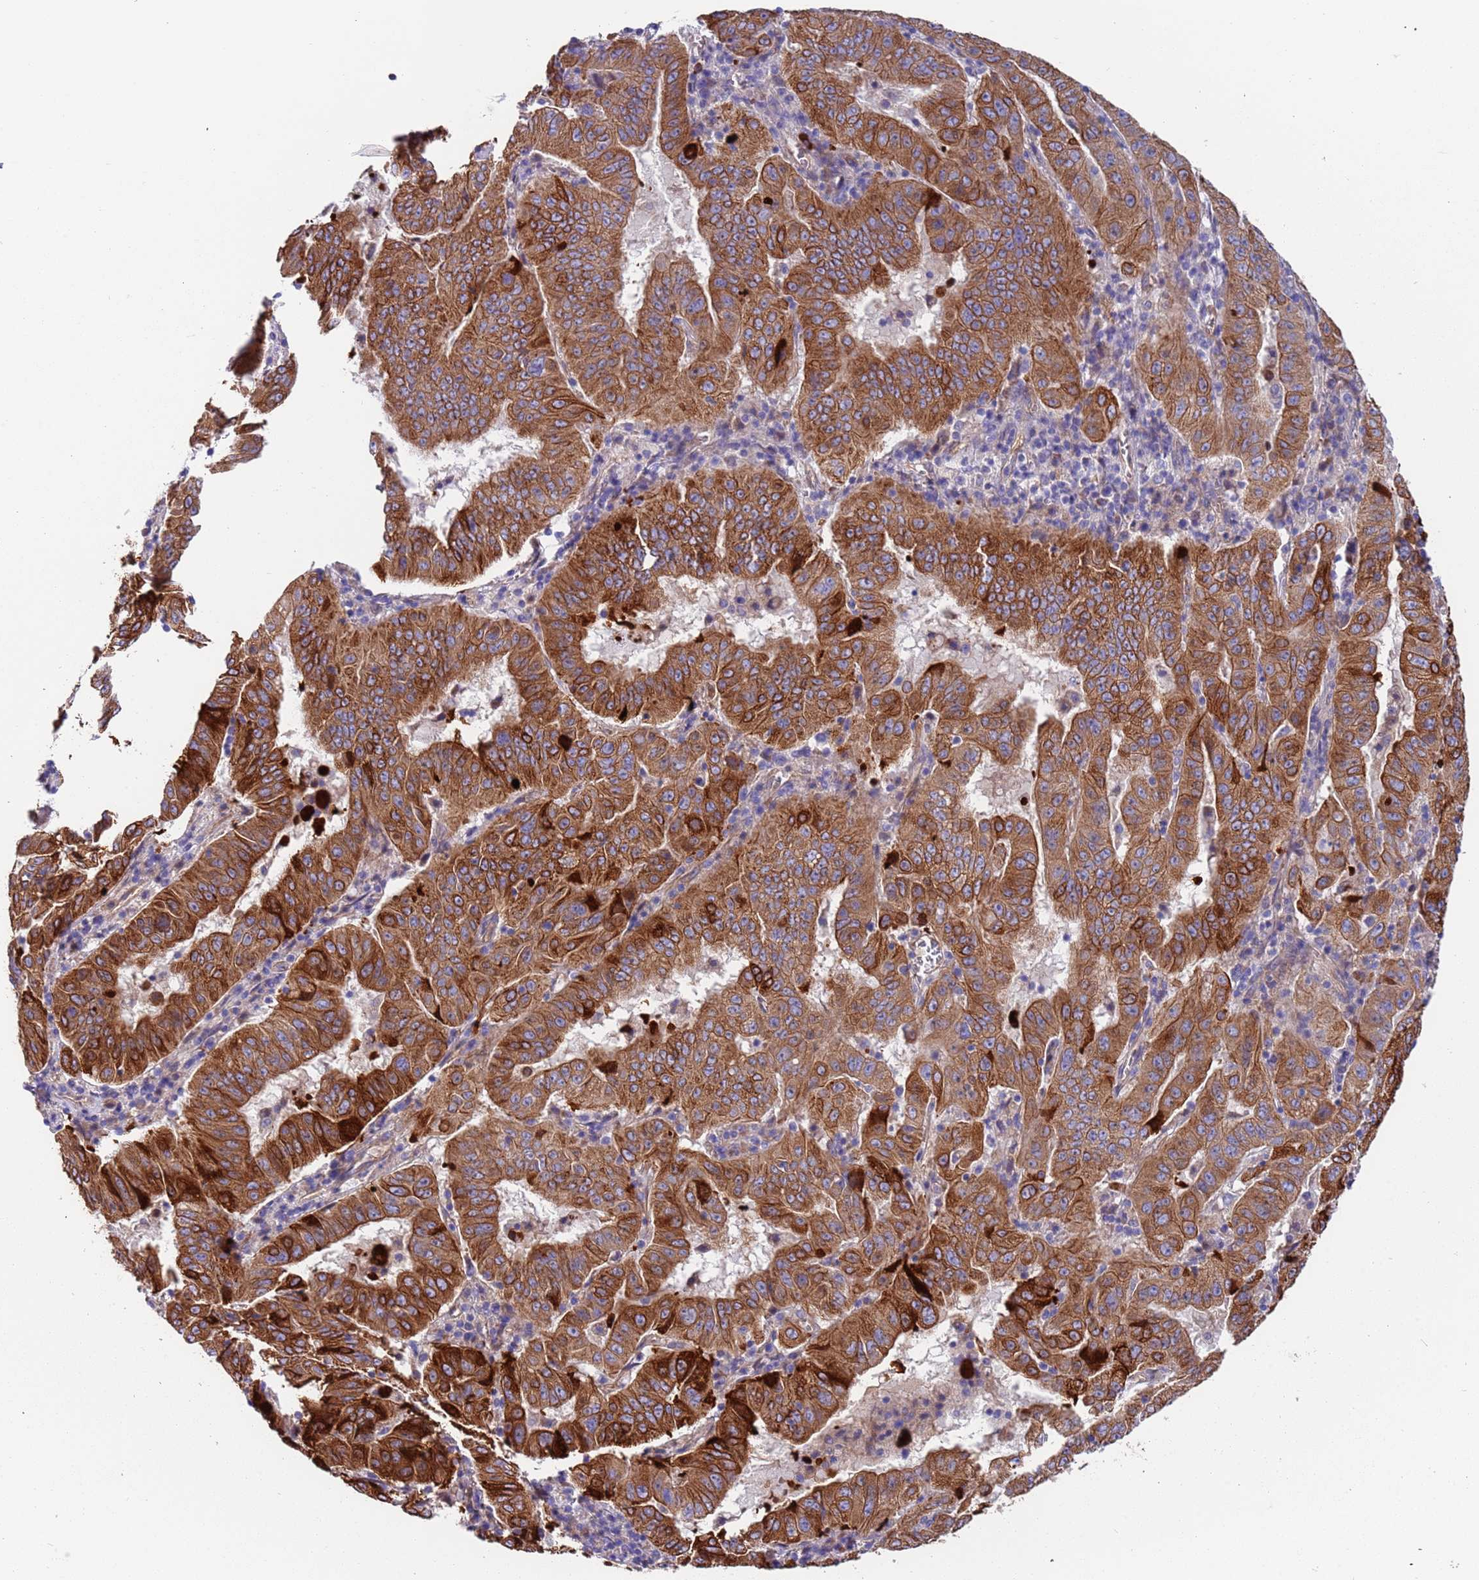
{"staining": {"intensity": "strong", "quantity": ">75%", "location": "cytoplasmic/membranous"}, "tissue": "pancreatic cancer", "cell_type": "Tumor cells", "image_type": "cancer", "snomed": [{"axis": "morphology", "description": "Adenocarcinoma, NOS"}, {"axis": "topography", "description": "Pancreas"}], "caption": "Pancreatic cancer (adenocarcinoma) stained with a protein marker exhibits strong staining in tumor cells.", "gene": "LAMB4", "patient": {"sex": "male", "age": 63}}